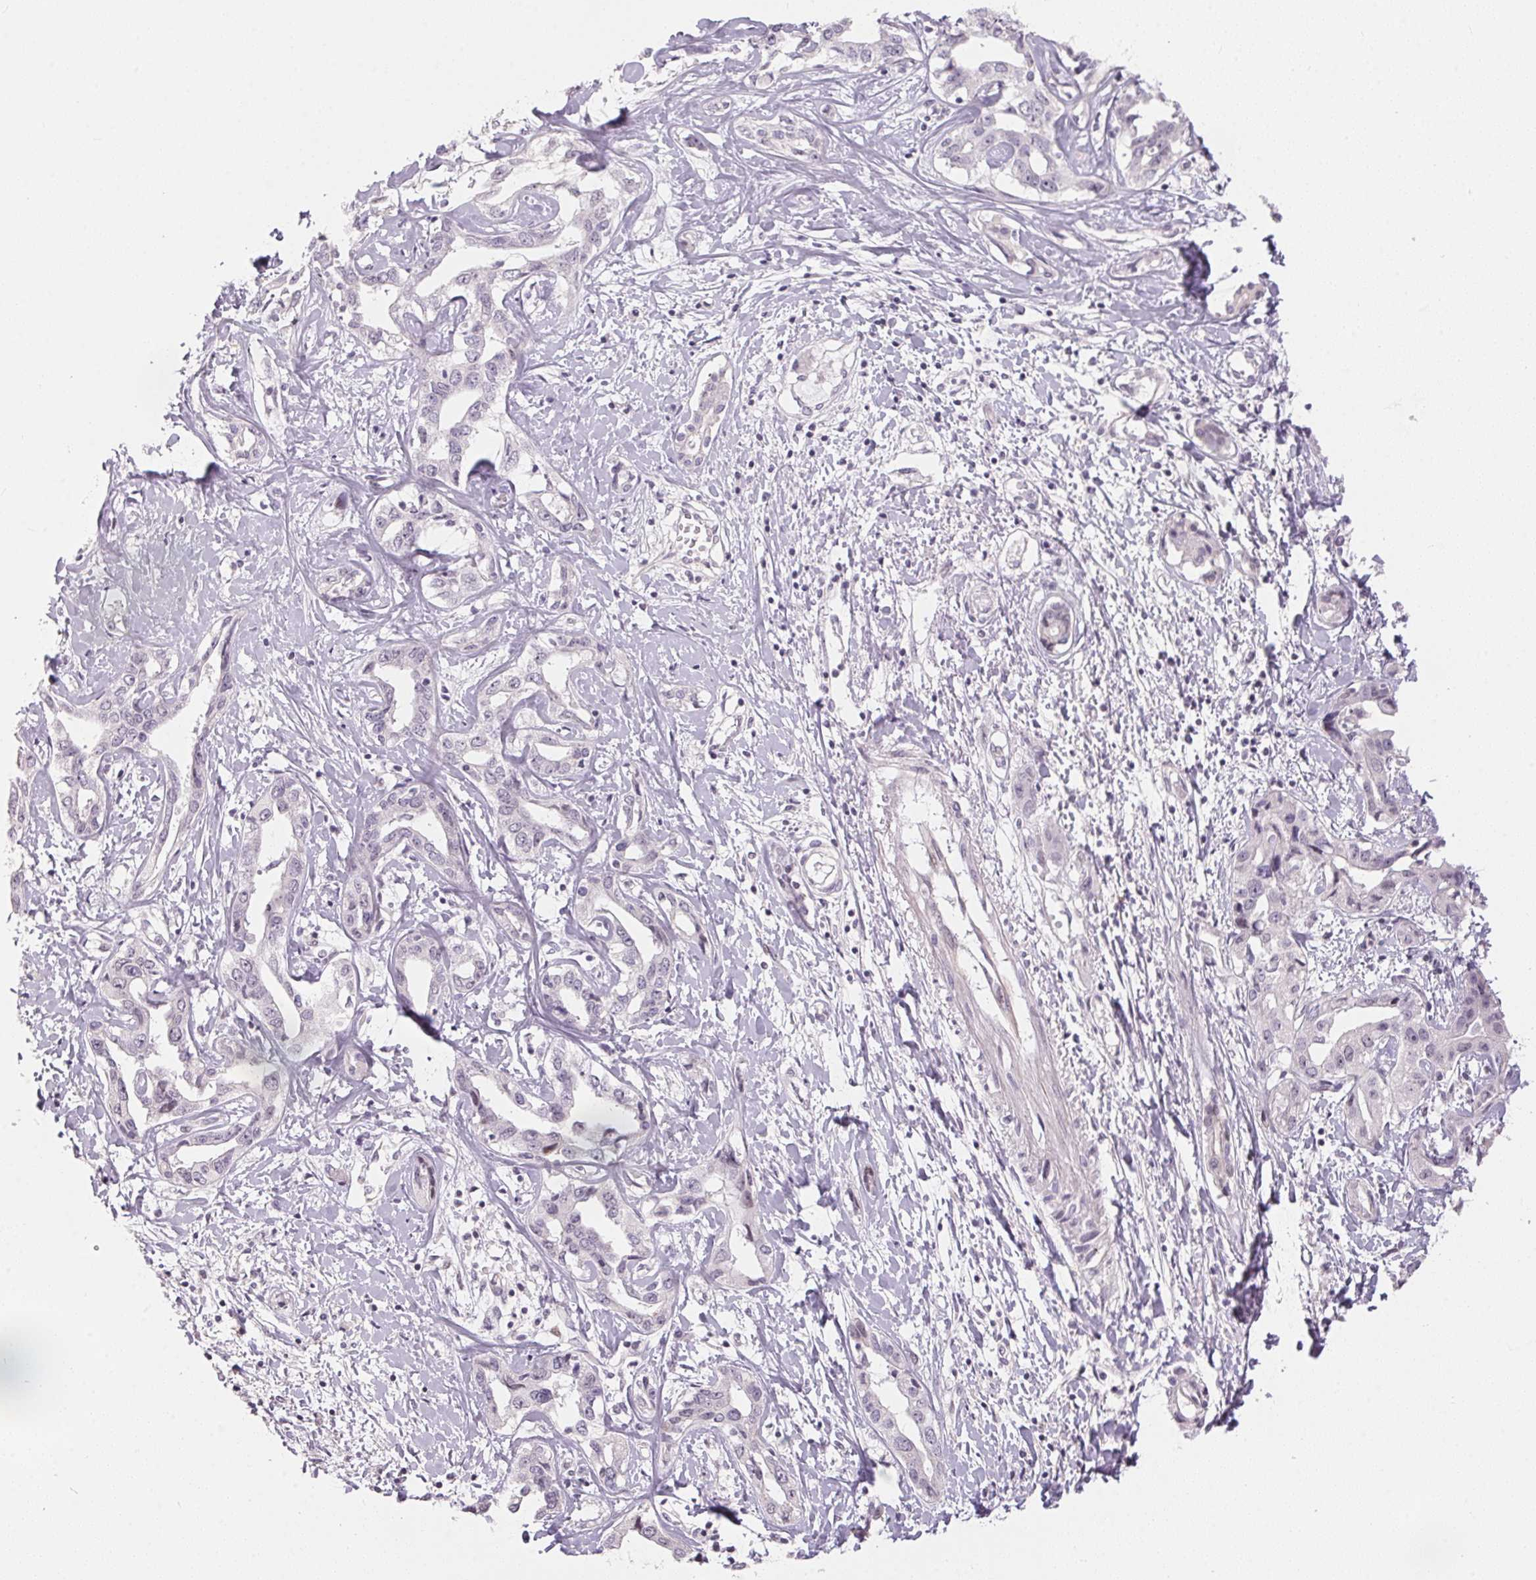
{"staining": {"intensity": "negative", "quantity": "none", "location": "none"}, "tissue": "liver cancer", "cell_type": "Tumor cells", "image_type": "cancer", "snomed": [{"axis": "morphology", "description": "Cholangiocarcinoma"}, {"axis": "topography", "description": "Liver"}], "caption": "An immunohistochemistry (IHC) photomicrograph of liver cancer is shown. There is no staining in tumor cells of liver cancer.", "gene": "GDAP1L1", "patient": {"sex": "male", "age": 59}}